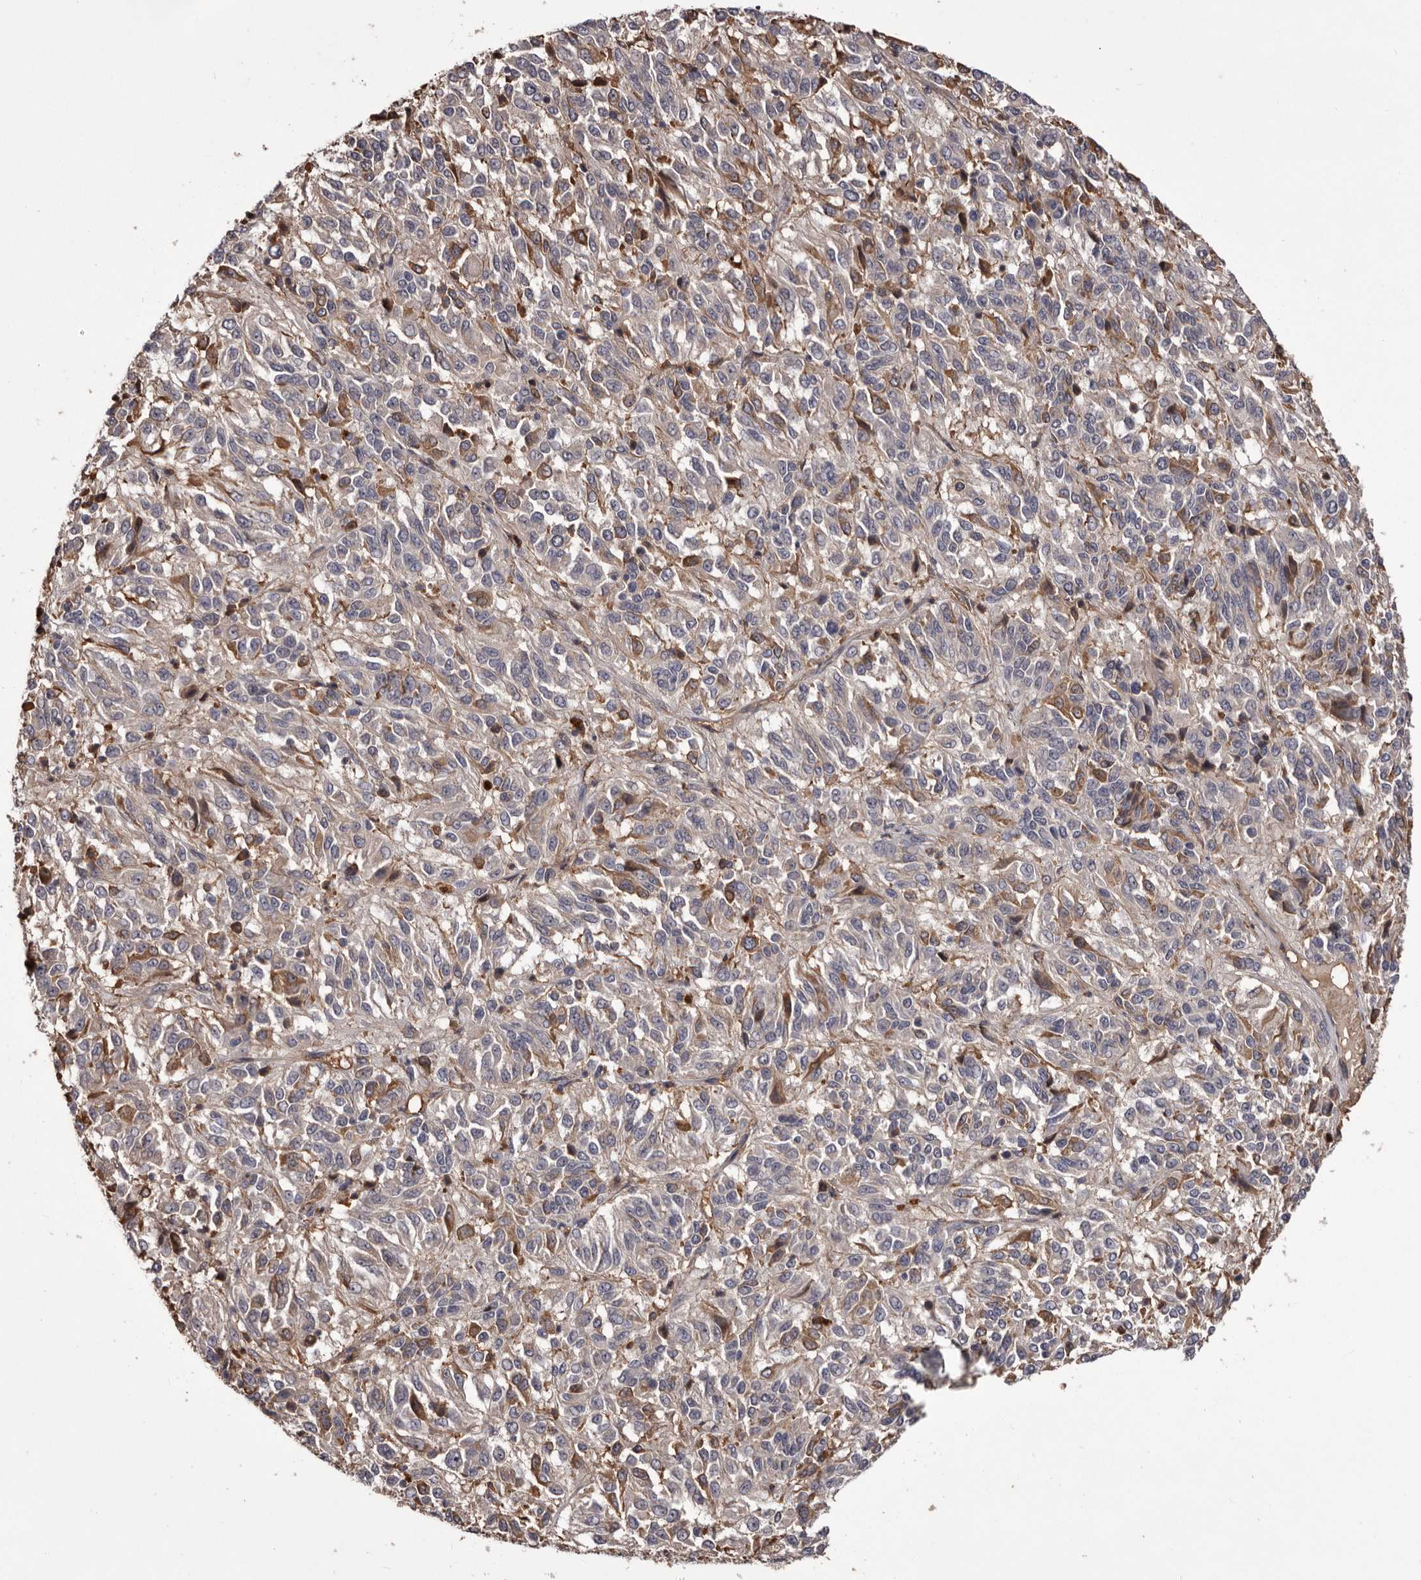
{"staining": {"intensity": "negative", "quantity": "none", "location": "none"}, "tissue": "melanoma", "cell_type": "Tumor cells", "image_type": "cancer", "snomed": [{"axis": "morphology", "description": "Malignant melanoma, Metastatic site"}, {"axis": "topography", "description": "Lung"}], "caption": "An IHC photomicrograph of malignant melanoma (metastatic site) is shown. There is no staining in tumor cells of malignant melanoma (metastatic site).", "gene": "CYP1B1", "patient": {"sex": "male", "age": 64}}